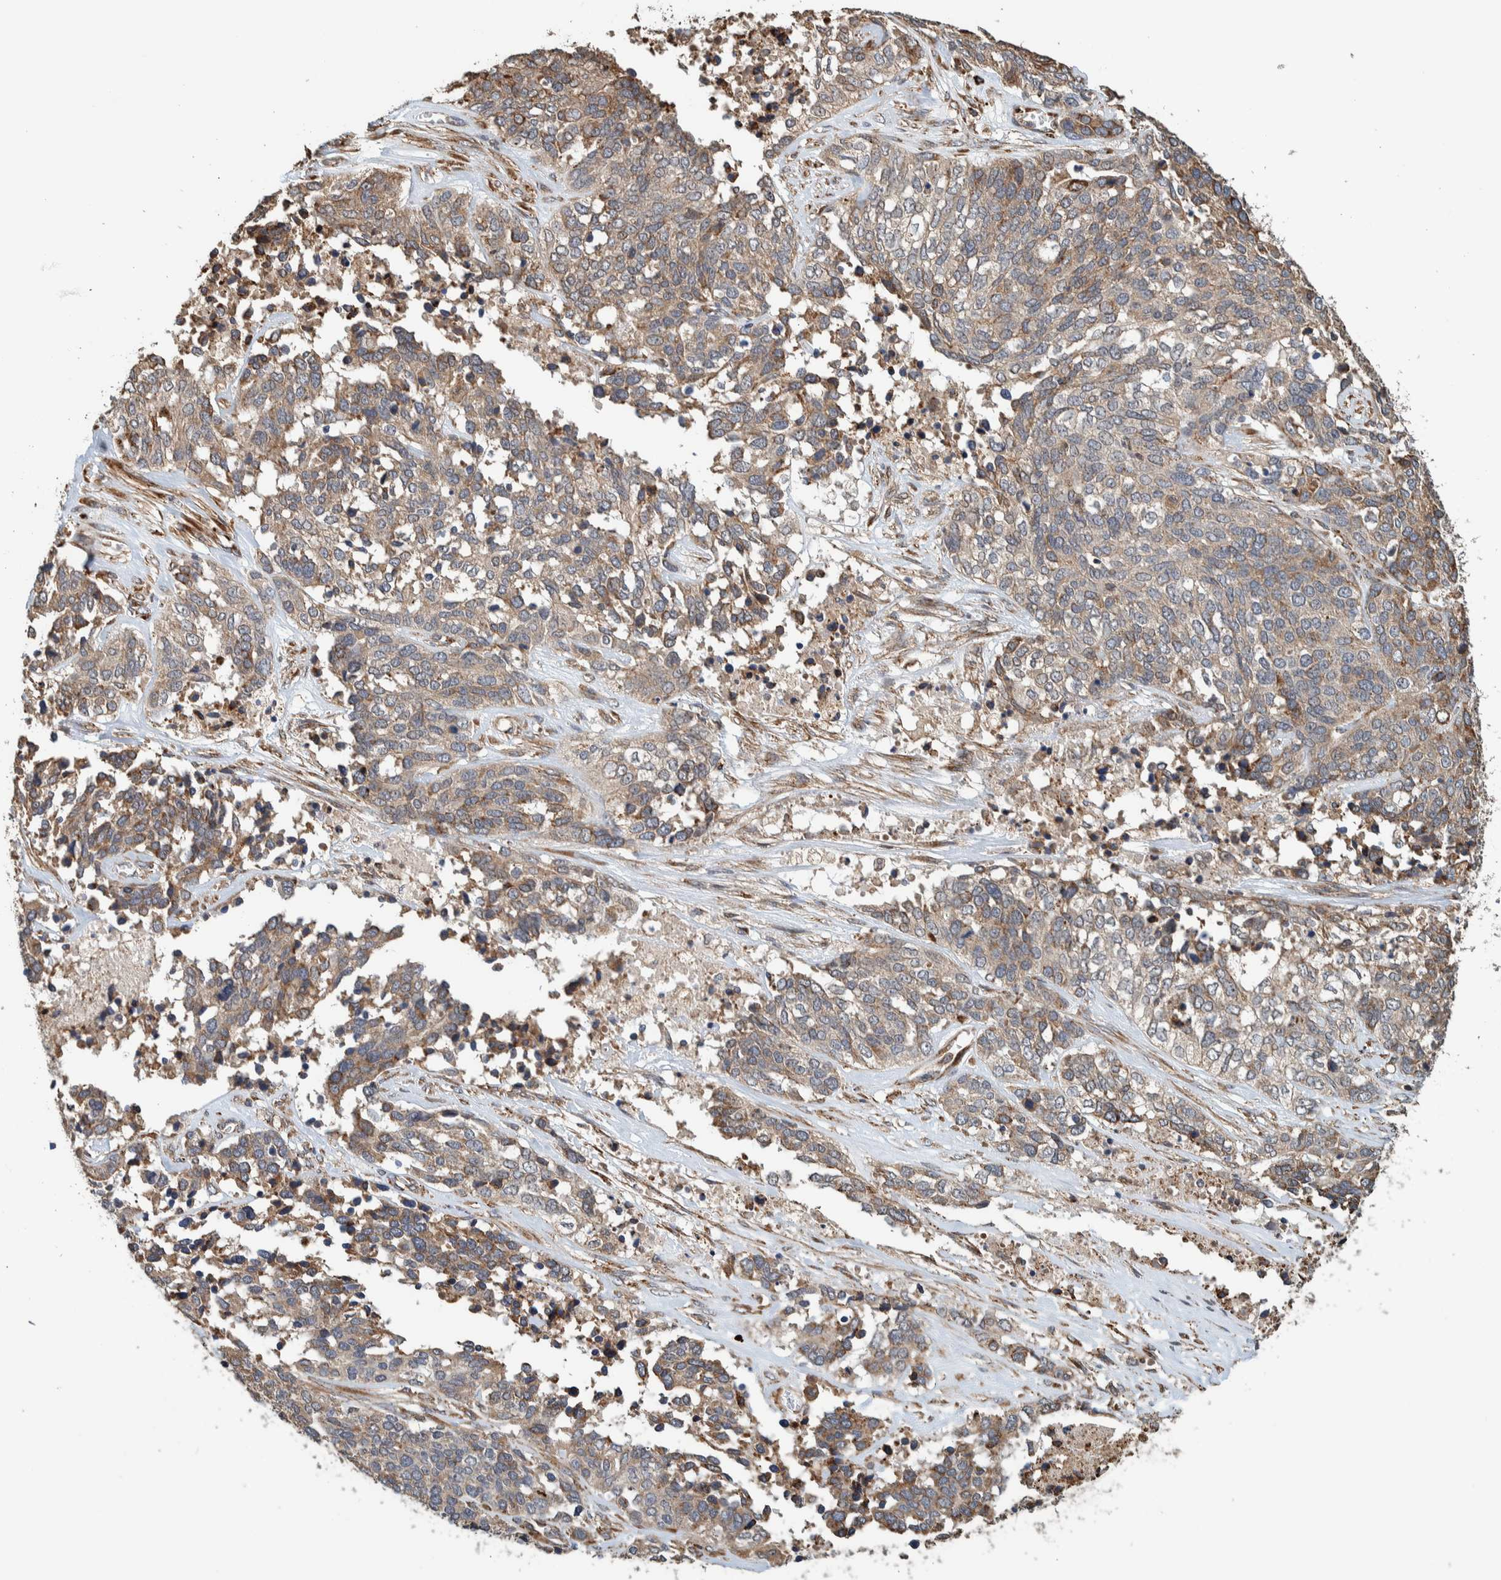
{"staining": {"intensity": "weak", "quantity": ">75%", "location": "cytoplasmic/membranous"}, "tissue": "ovarian cancer", "cell_type": "Tumor cells", "image_type": "cancer", "snomed": [{"axis": "morphology", "description": "Cystadenocarcinoma, serous, NOS"}, {"axis": "topography", "description": "Ovary"}], "caption": "Serous cystadenocarcinoma (ovarian) stained with immunohistochemistry (IHC) reveals weak cytoplasmic/membranous positivity in approximately >75% of tumor cells.", "gene": "PLA2G3", "patient": {"sex": "female", "age": 44}}